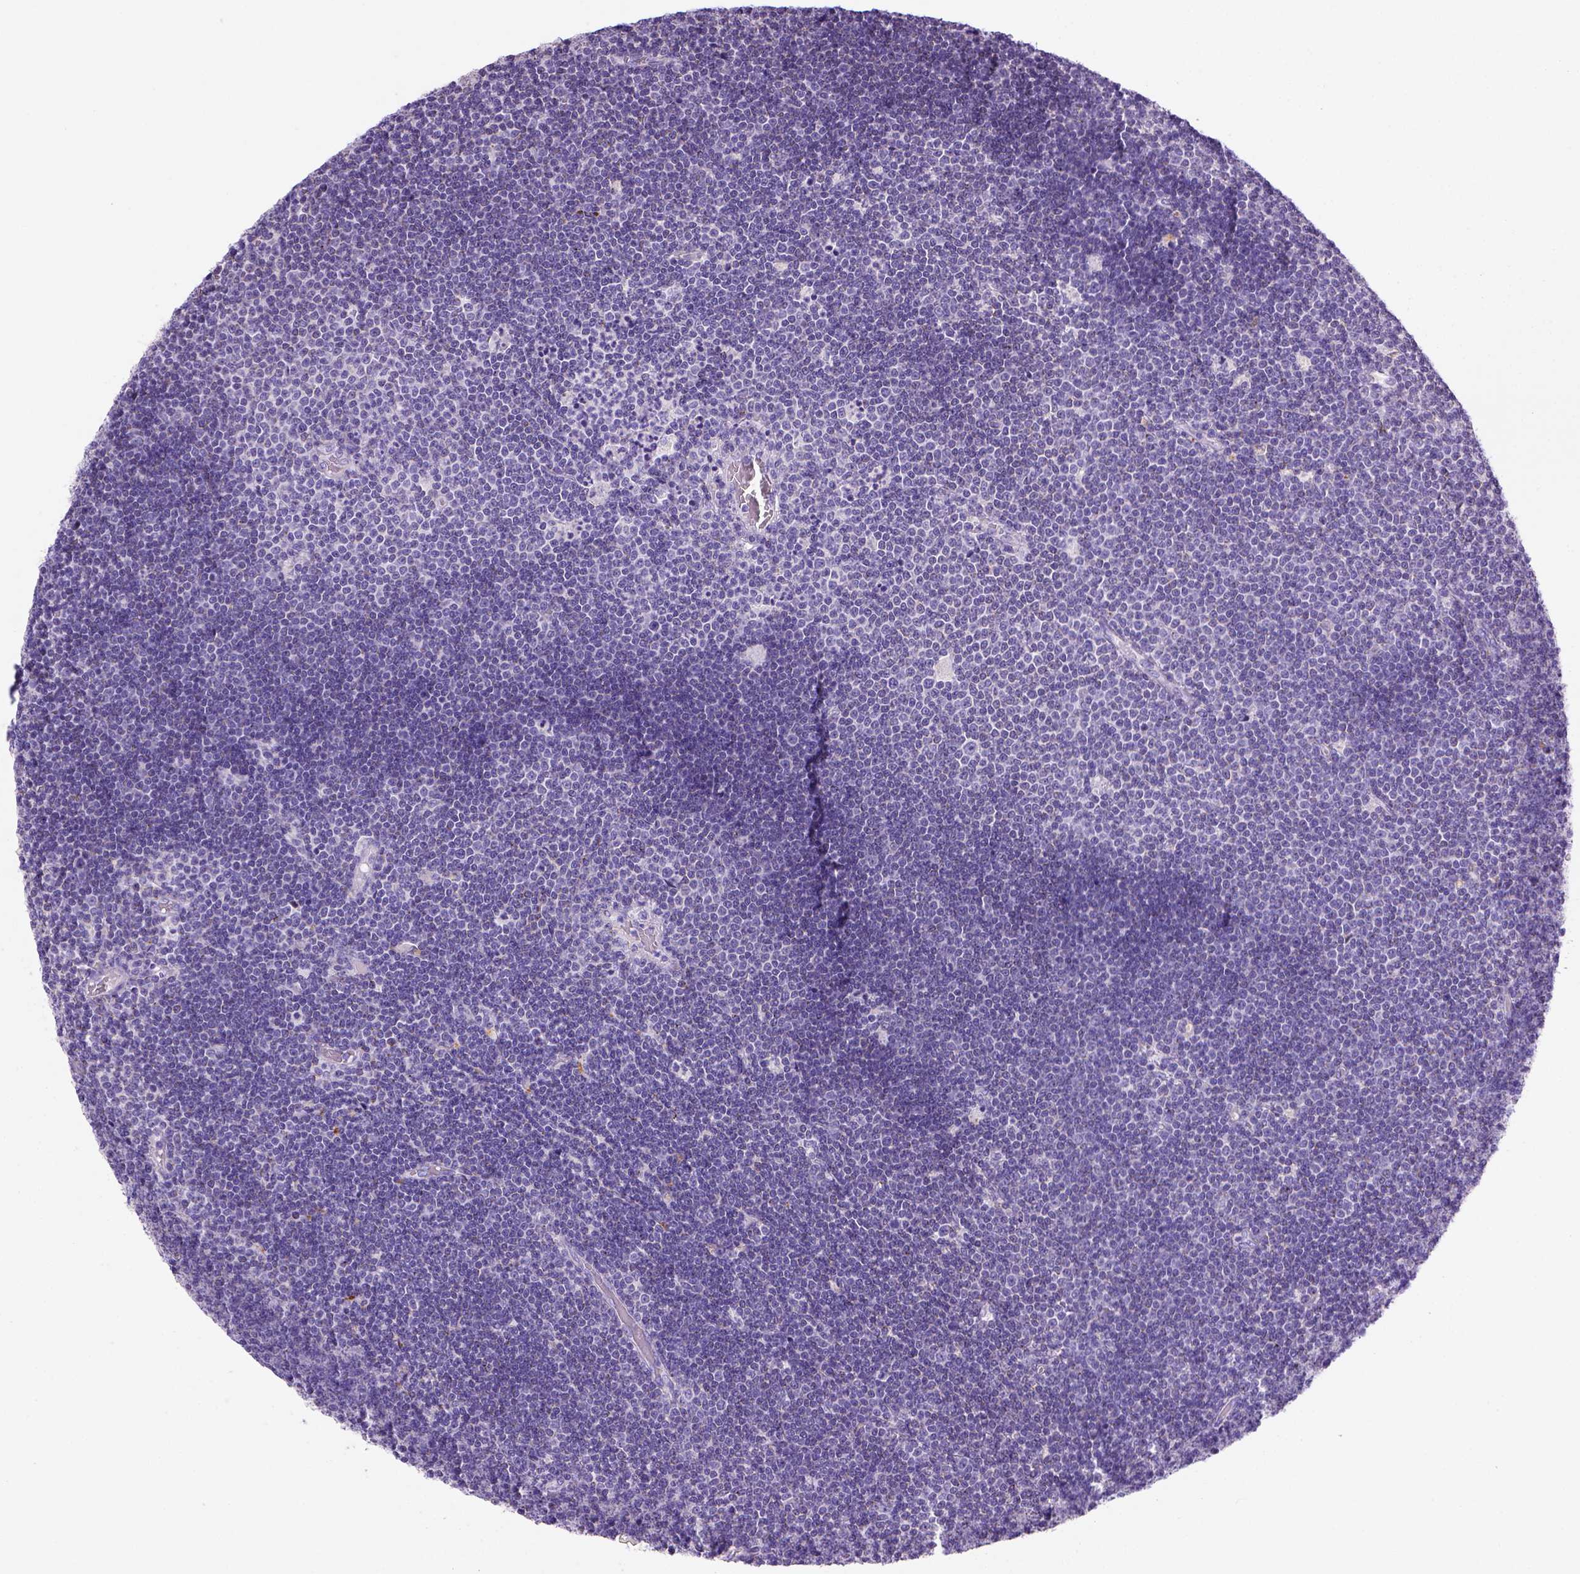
{"staining": {"intensity": "negative", "quantity": "none", "location": "none"}, "tissue": "lymphoma", "cell_type": "Tumor cells", "image_type": "cancer", "snomed": [{"axis": "morphology", "description": "Malignant lymphoma, non-Hodgkin's type, Low grade"}, {"axis": "topography", "description": "Brain"}], "caption": "Tumor cells are negative for protein expression in human malignant lymphoma, non-Hodgkin's type (low-grade).", "gene": "ARHGEF33", "patient": {"sex": "female", "age": 66}}